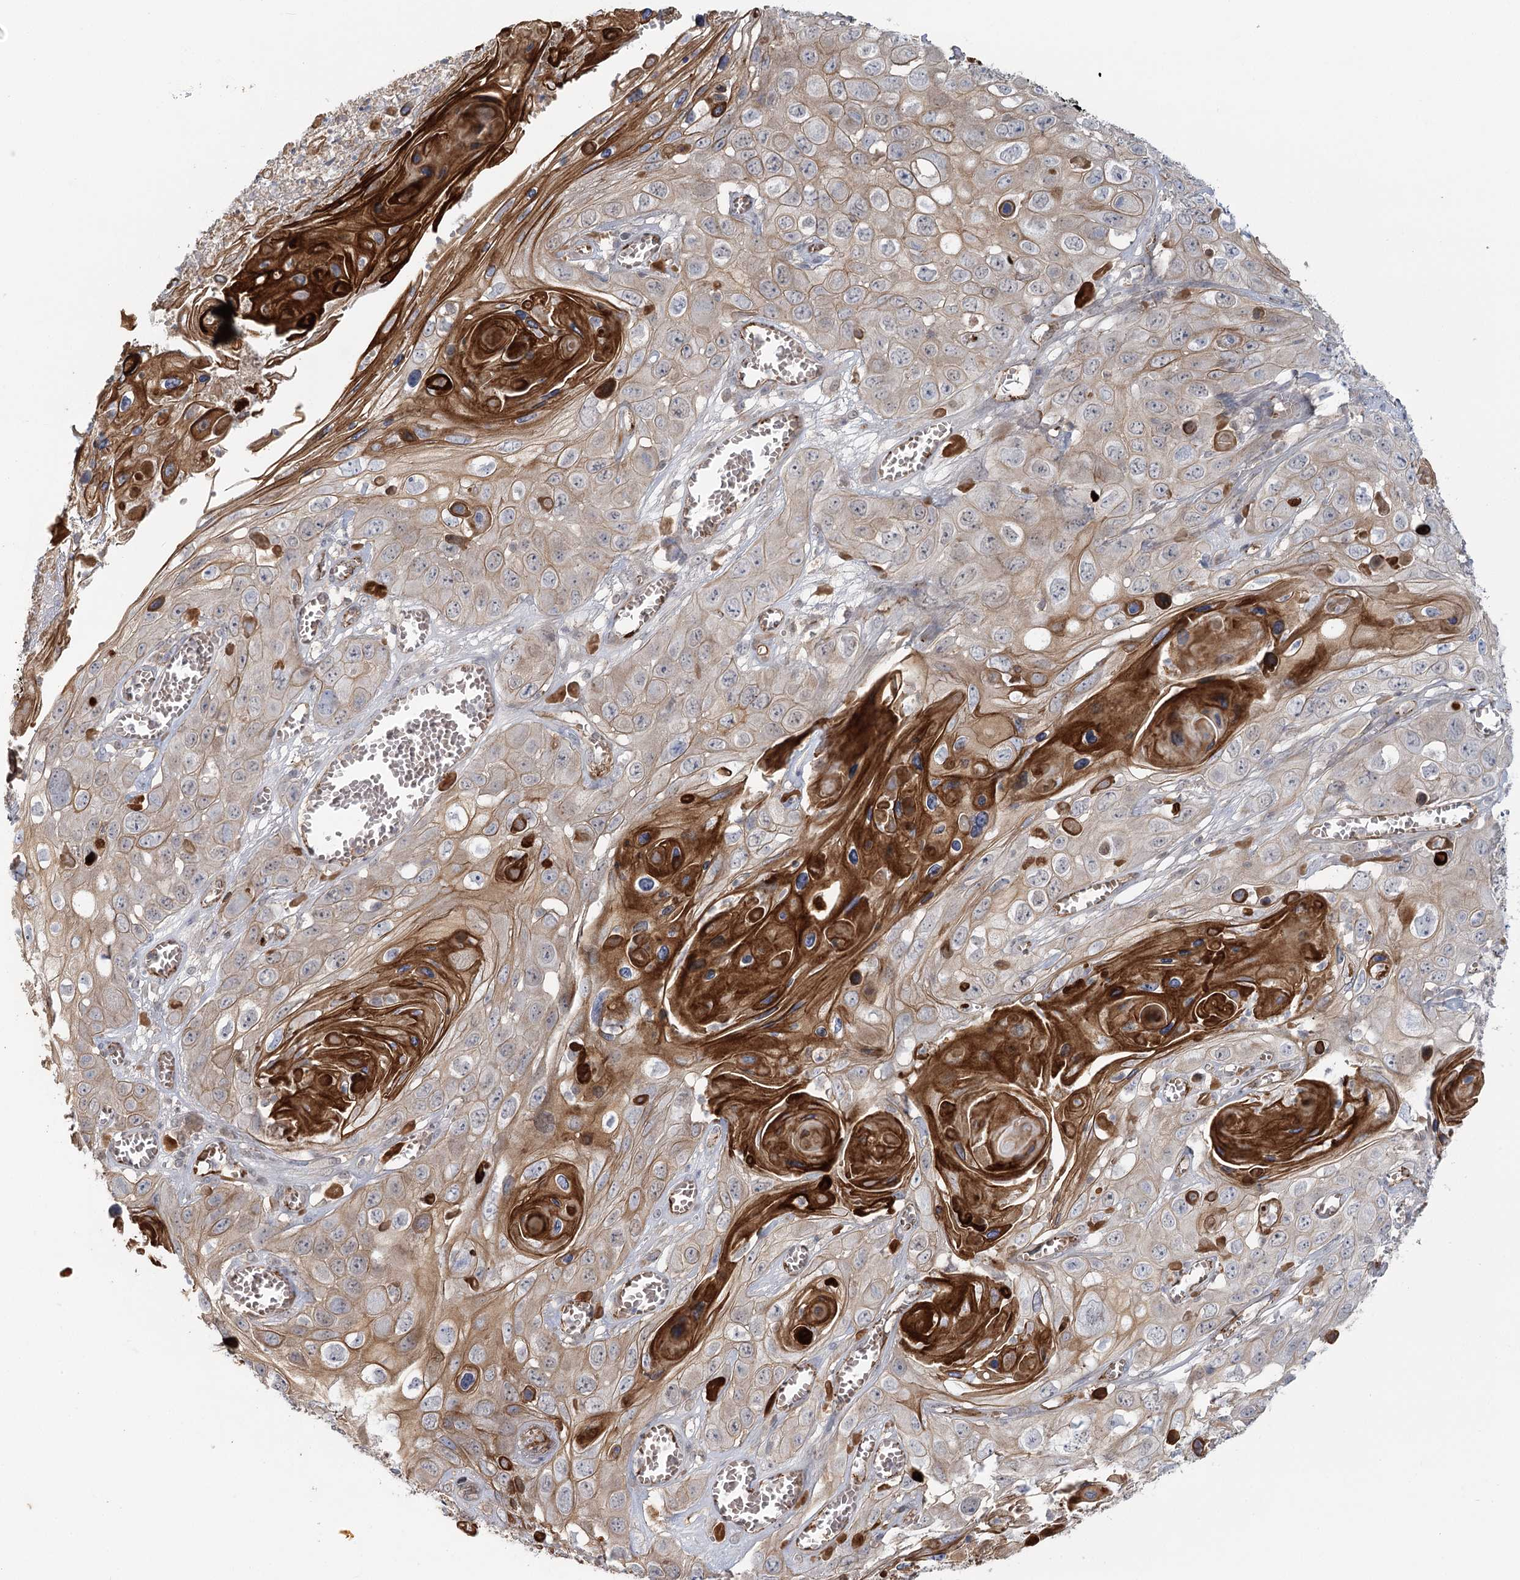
{"staining": {"intensity": "strong", "quantity": "<25%", "location": "cytoplasmic/membranous"}, "tissue": "skin cancer", "cell_type": "Tumor cells", "image_type": "cancer", "snomed": [{"axis": "morphology", "description": "Squamous cell carcinoma, NOS"}, {"axis": "topography", "description": "Skin"}], "caption": "Skin cancer (squamous cell carcinoma) stained for a protein (brown) reveals strong cytoplasmic/membranous positive positivity in about <25% of tumor cells.", "gene": "KBTBD4", "patient": {"sex": "male", "age": 55}}